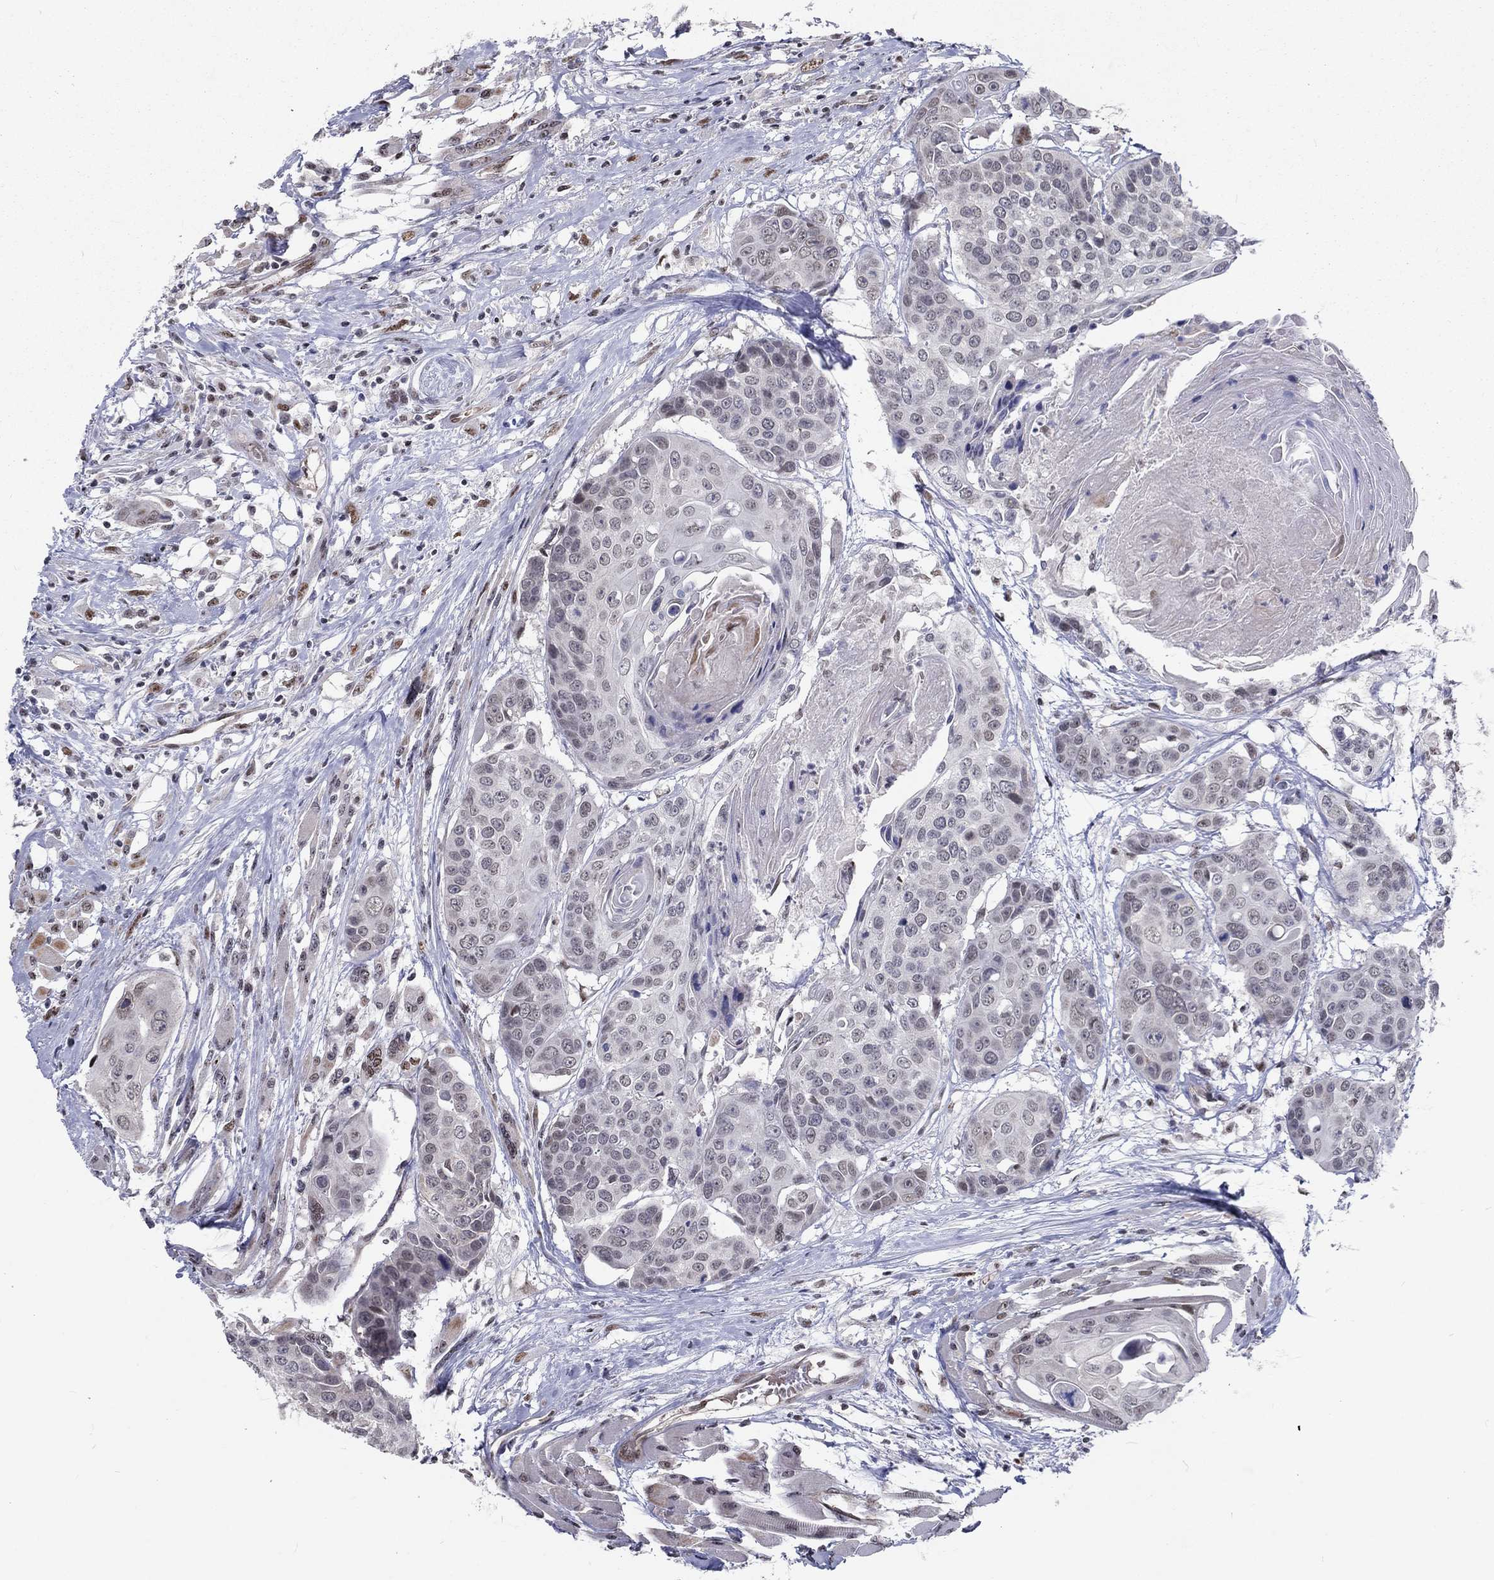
{"staining": {"intensity": "negative", "quantity": "none", "location": "none"}, "tissue": "head and neck cancer", "cell_type": "Tumor cells", "image_type": "cancer", "snomed": [{"axis": "morphology", "description": "Squamous cell carcinoma, NOS"}, {"axis": "topography", "description": "Oral tissue"}, {"axis": "topography", "description": "Head-Neck"}], "caption": "The photomicrograph exhibits no significant expression in tumor cells of head and neck cancer.", "gene": "ZBED1", "patient": {"sex": "male", "age": 56}}